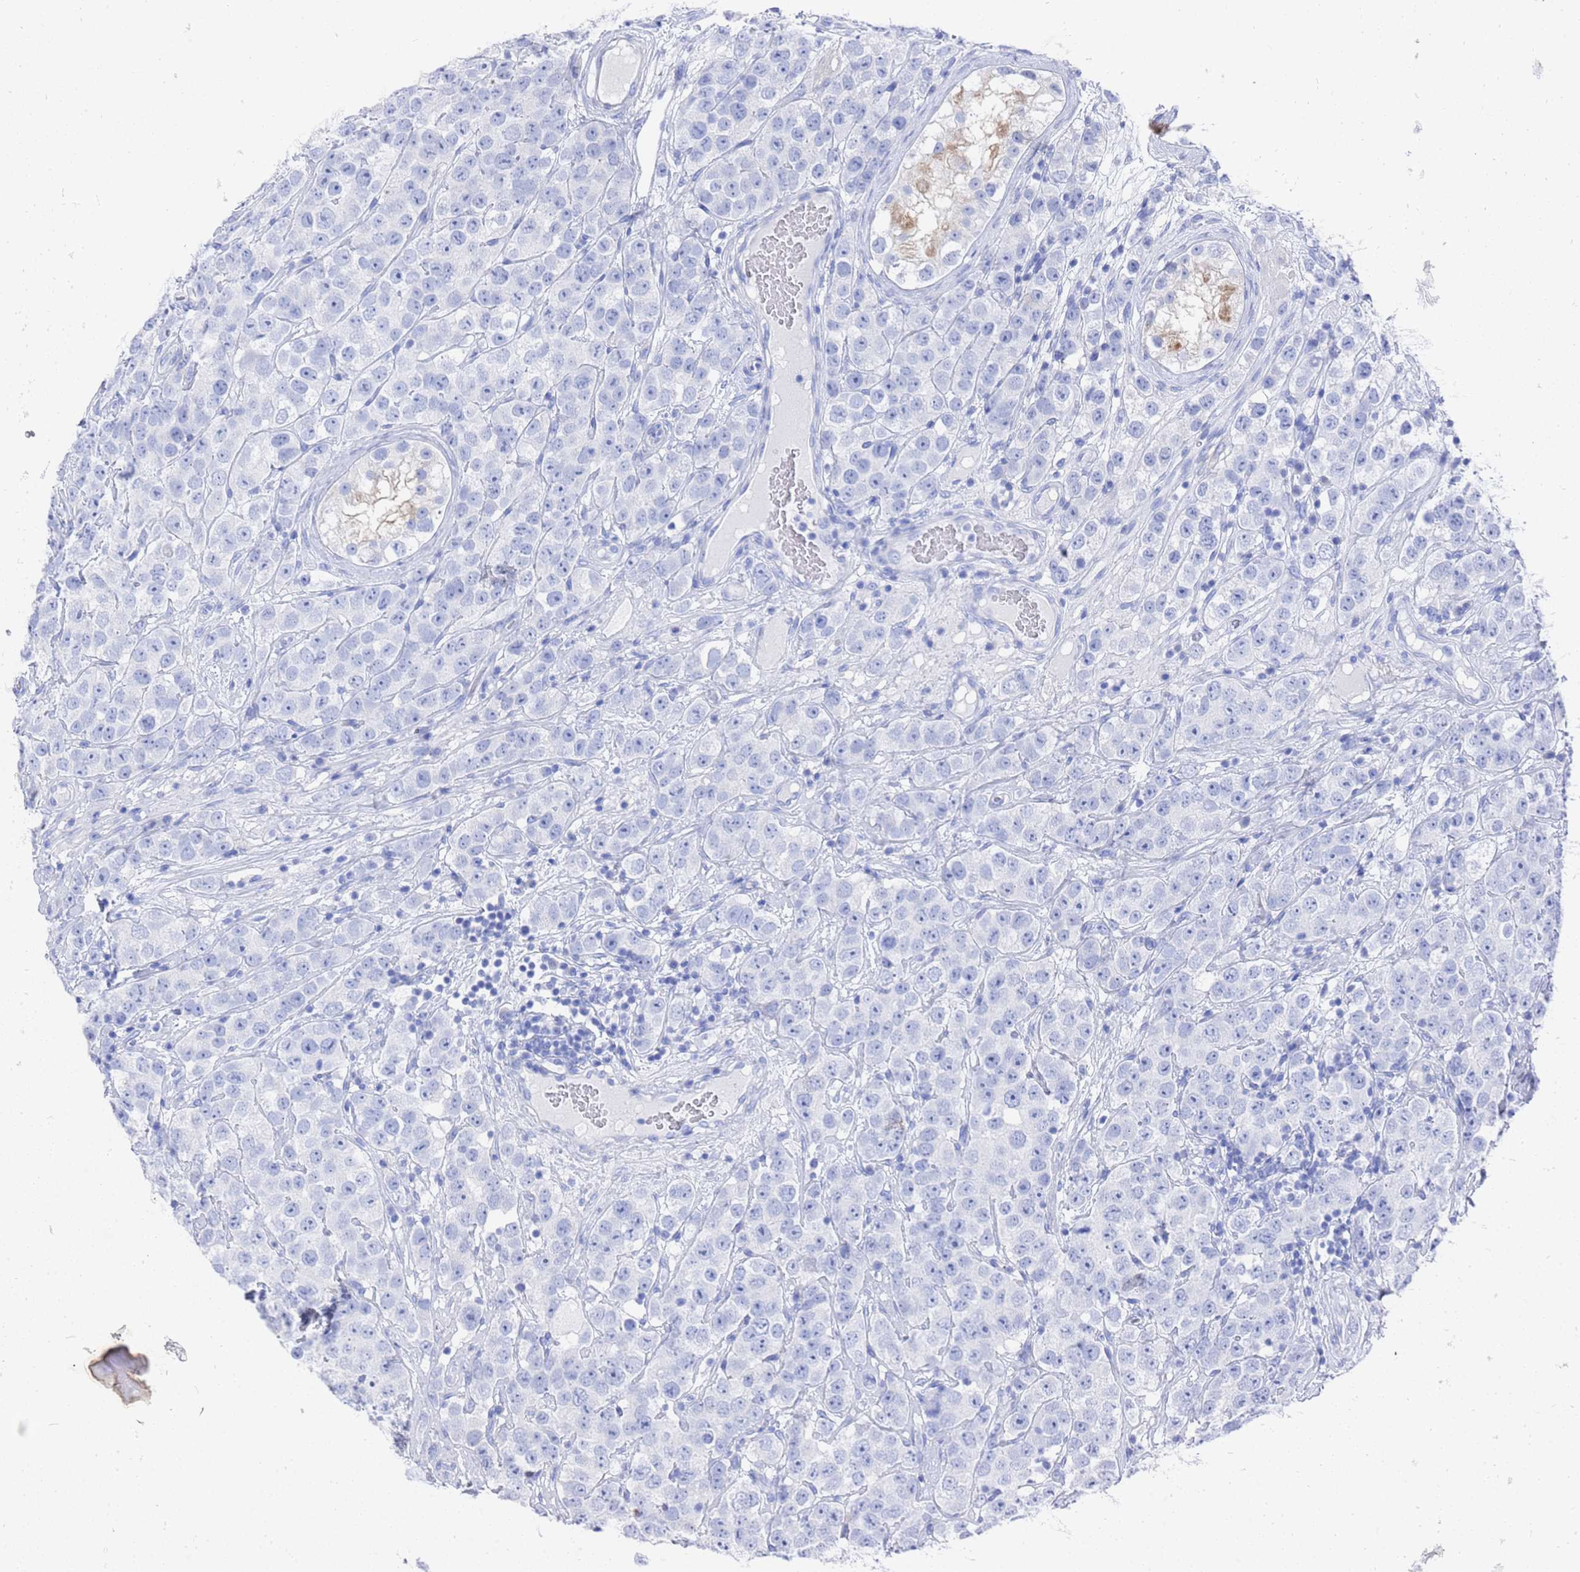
{"staining": {"intensity": "negative", "quantity": "none", "location": "none"}, "tissue": "testis cancer", "cell_type": "Tumor cells", "image_type": "cancer", "snomed": [{"axis": "morphology", "description": "Seminoma, NOS"}, {"axis": "topography", "description": "Testis"}], "caption": "Immunohistochemistry photomicrograph of neoplastic tissue: human testis cancer stained with DAB (3,3'-diaminobenzidine) exhibits no significant protein expression in tumor cells.", "gene": "GGT1", "patient": {"sex": "male", "age": 28}}